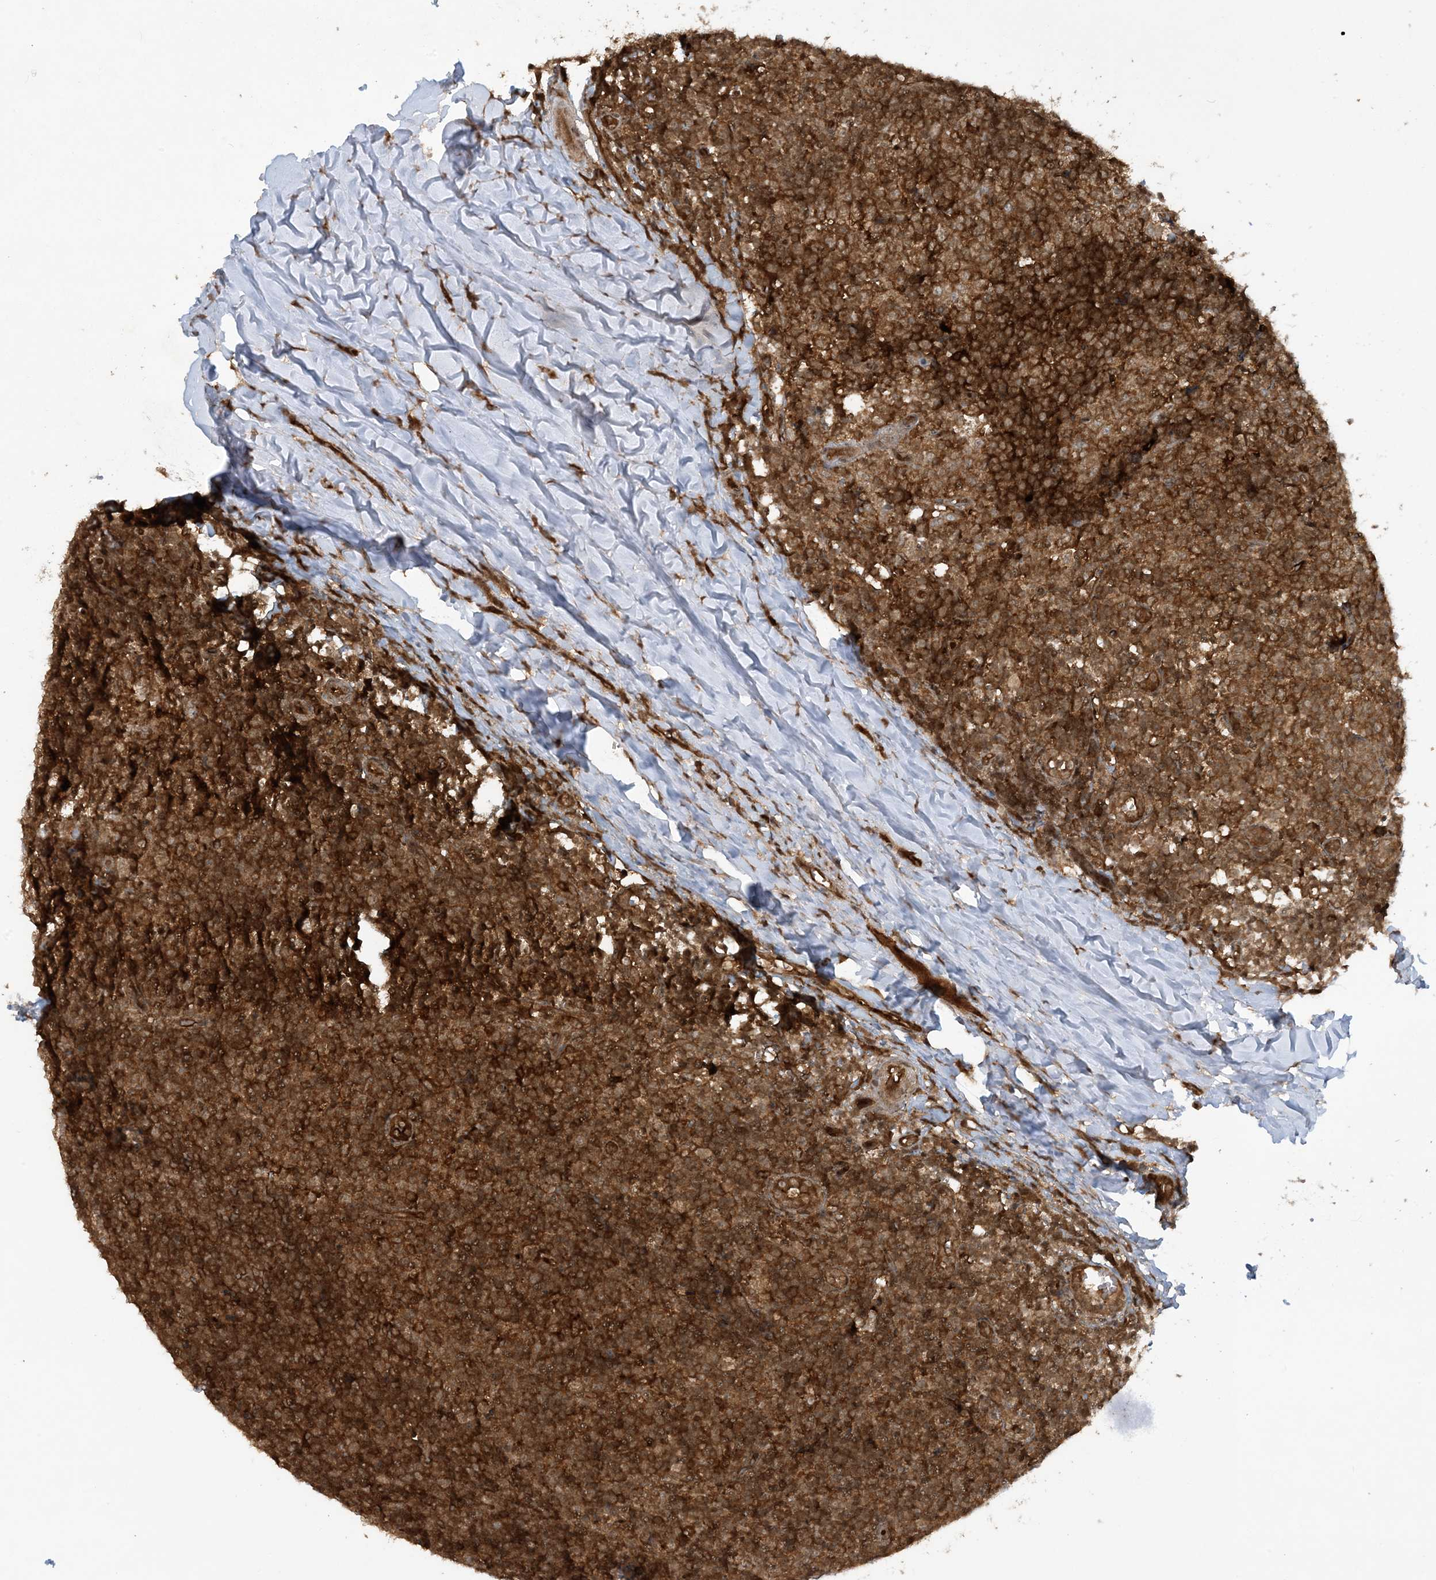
{"staining": {"intensity": "strong", "quantity": ">75%", "location": "cytoplasmic/membranous"}, "tissue": "tonsil", "cell_type": "Germinal center cells", "image_type": "normal", "snomed": [{"axis": "morphology", "description": "Normal tissue, NOS"}, {"axis": "topography", "description": "Tonsil"}], "caption": "IHC (DAB (3,3'-diaminobenzidine)) staining of normal human tonsil demonstrates strong cytoplasmic/membranous protein positivity in about >75% of germinal center cells.", "gene": "CERT1", "patient": {"sex": "female", "age": 19}}